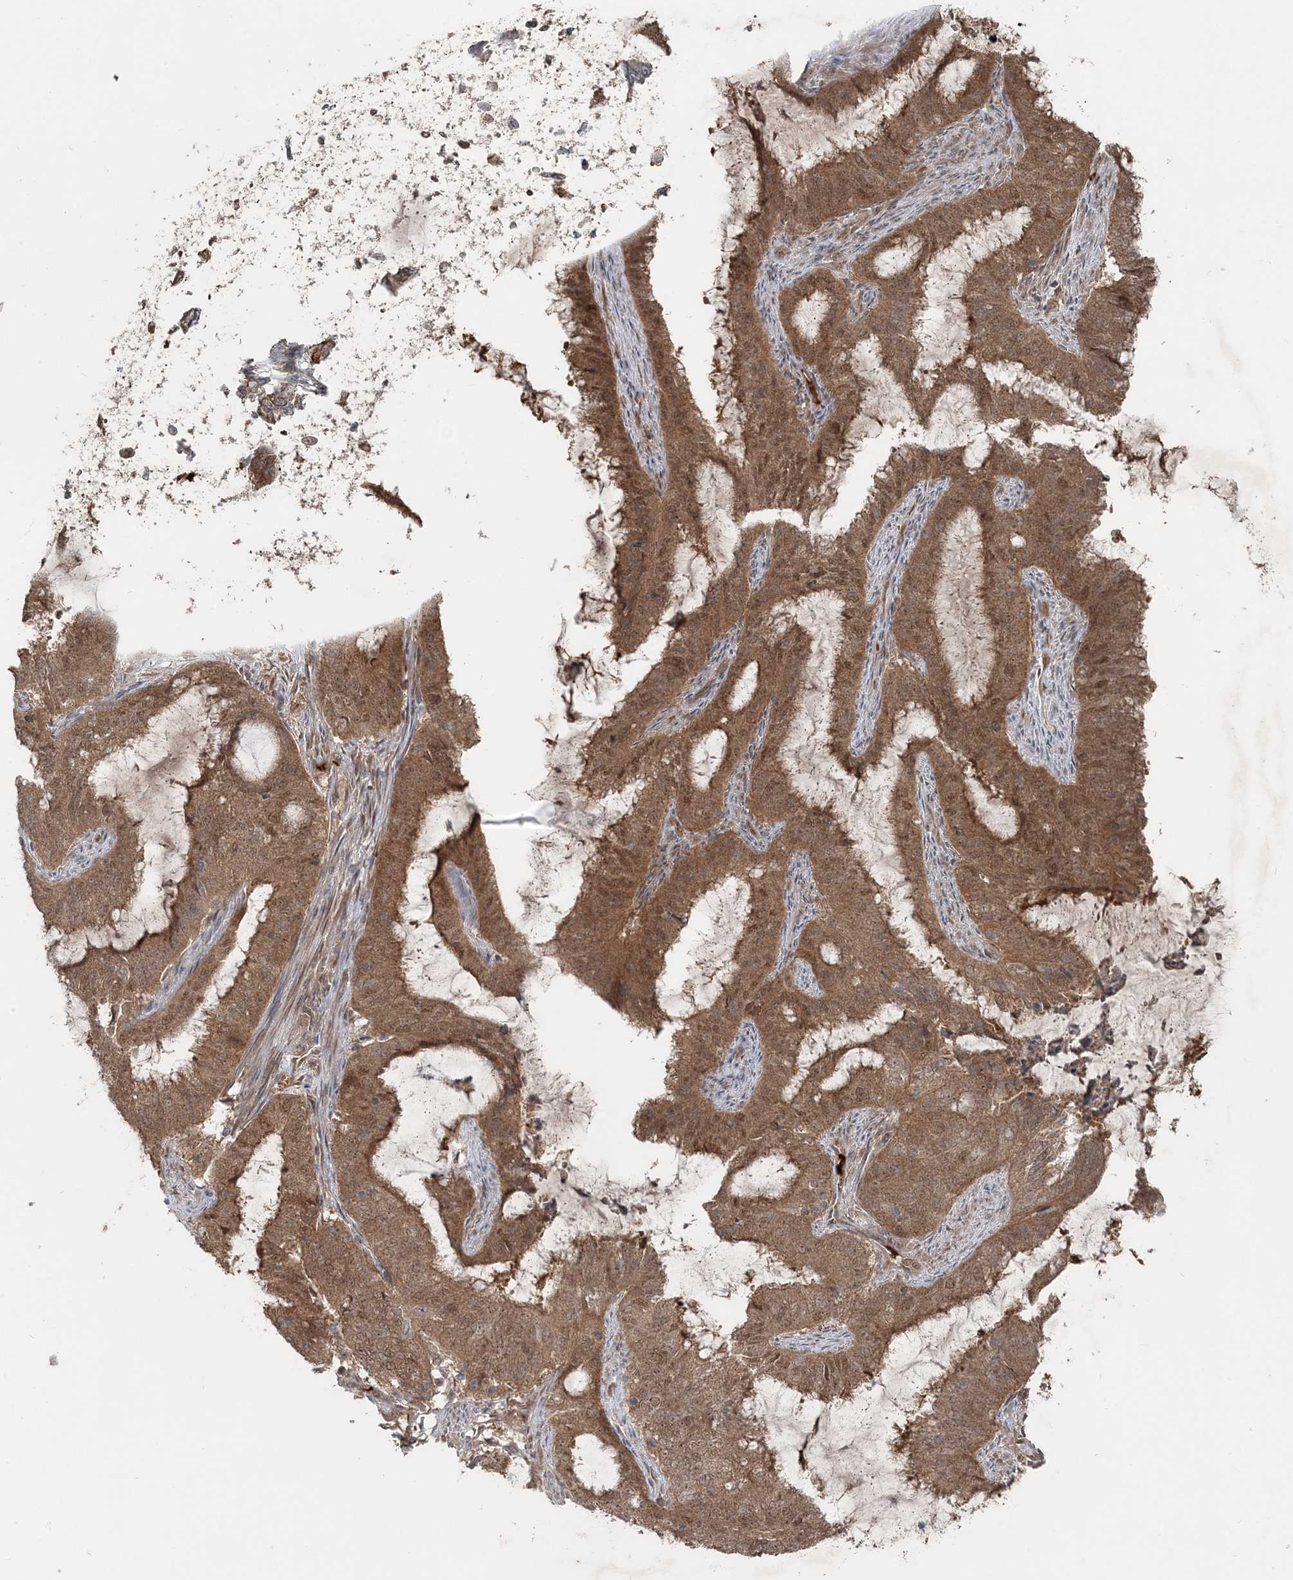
{"staining": {"intensity": "moderate", "quantity": ">75%", "location": "cytoplasmic/membranous,nuclear"}, "tissue": "endometrial cancer", "cell_type": "Tumor cells", "image_type": "cancer", "snomed": [{"axis": "morphology", "description": "Adenocarcinoma, NOS"}, {"axis": "topography", "description": "Endometrium"}], "caption": "Endometrial cancer (adenocarcinoma) stained with DAB IHC demonstrates medium levels of moderate cytoplasmic/membranous and nuclear positivity in approximately >75% of tumor cells.", "gene": "FBXL17", "patient": {"sex": "female", "age": 51}}